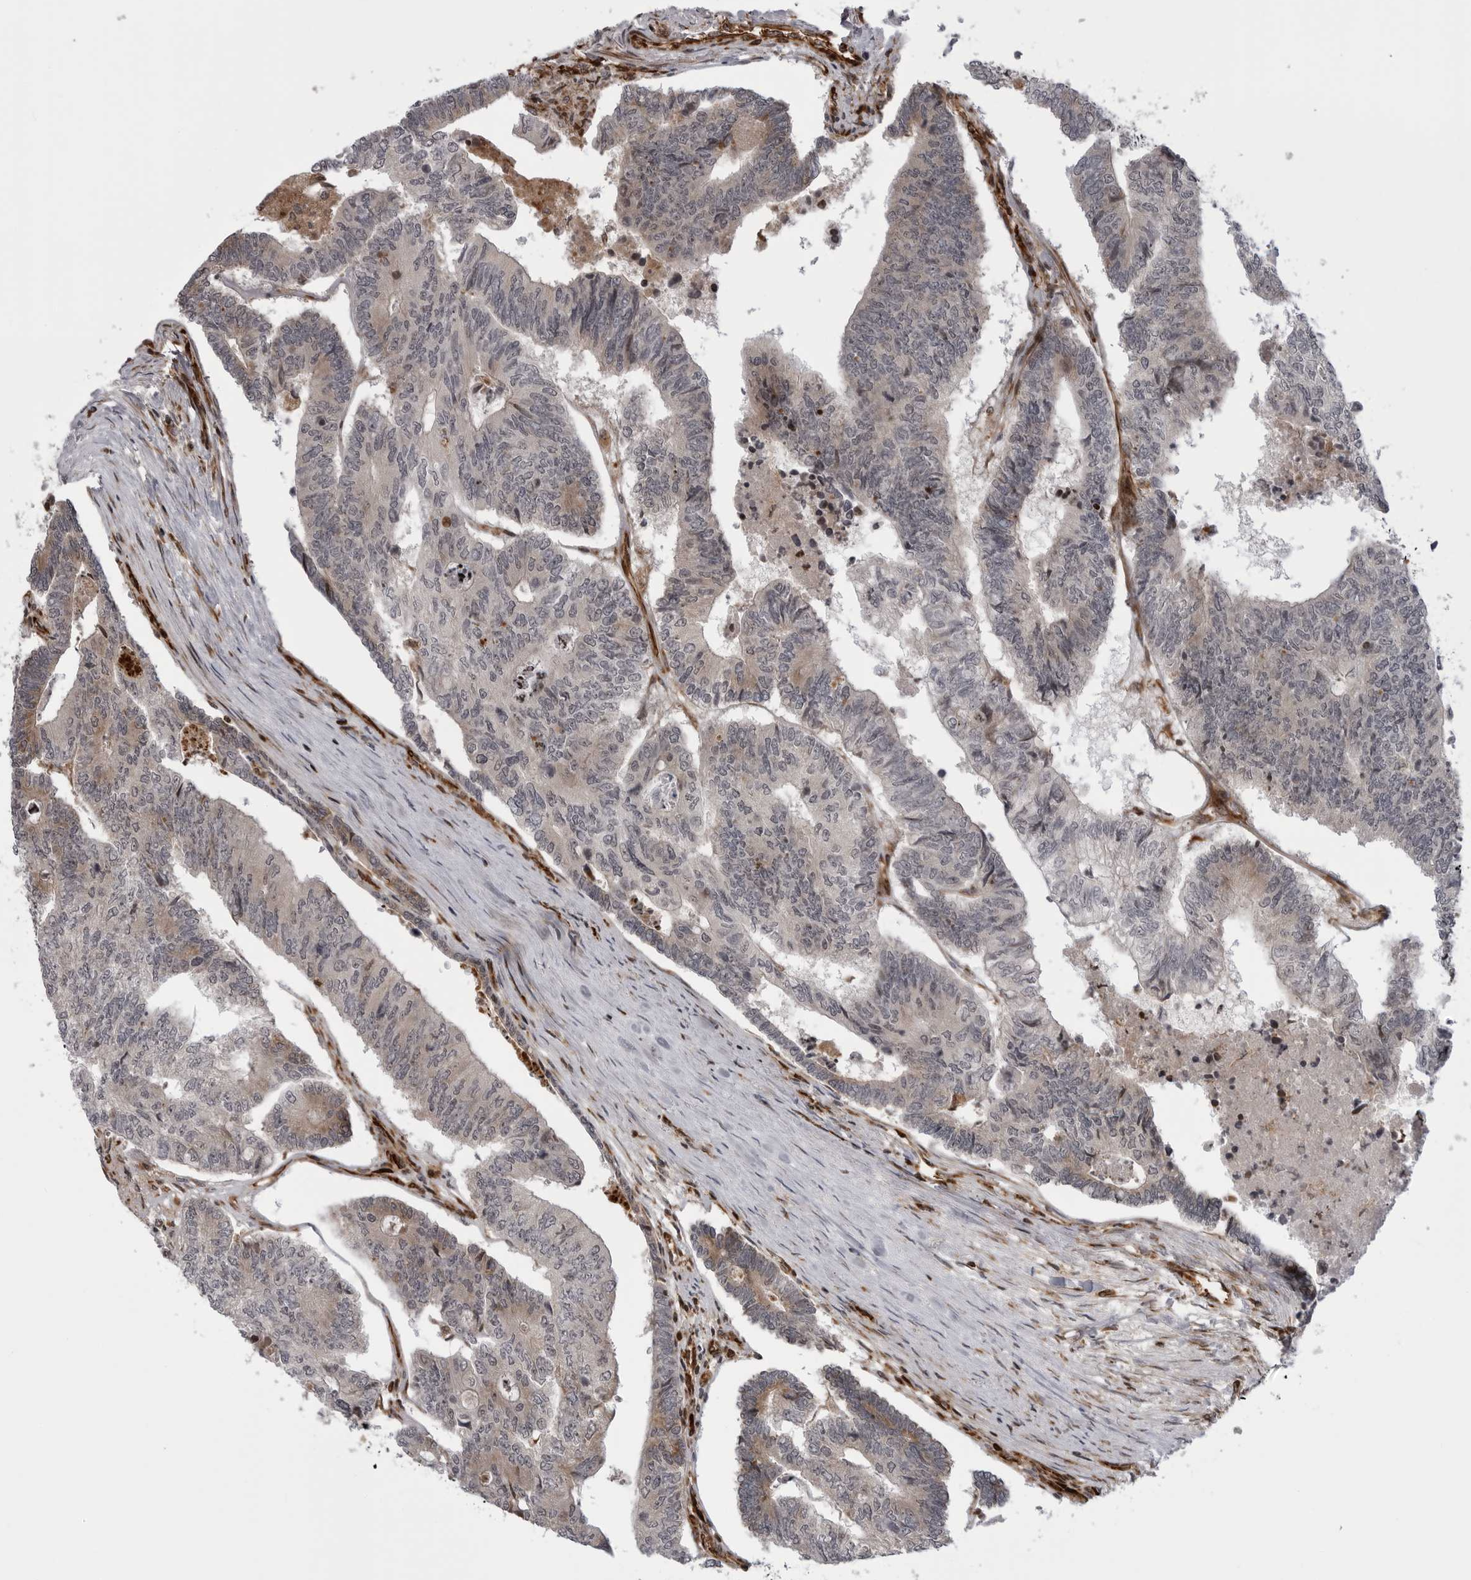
{"staining": {"intensity": "moderate", "quantity": "25%-75%", "location": "cytoplasmic/membranous"}, "tissue": "colorectal cancer", "cell_type": "Tumor cells", "image_type": "cancer", "snomed": [{"axis": "morphology", "description": "Adenocarcinoma, NOS"}, {"axis": "topography", "description": "Colon"}], "caption": "Immunohistochemical staining of colorectal cancer (adenocarcinoma) exhibits moderate cytoplasmic/membranous protein positivity in approximately 25%-75% of tumor cells.", "gene": "ABL1", "patient": {"sex": "female", "age": 67}}